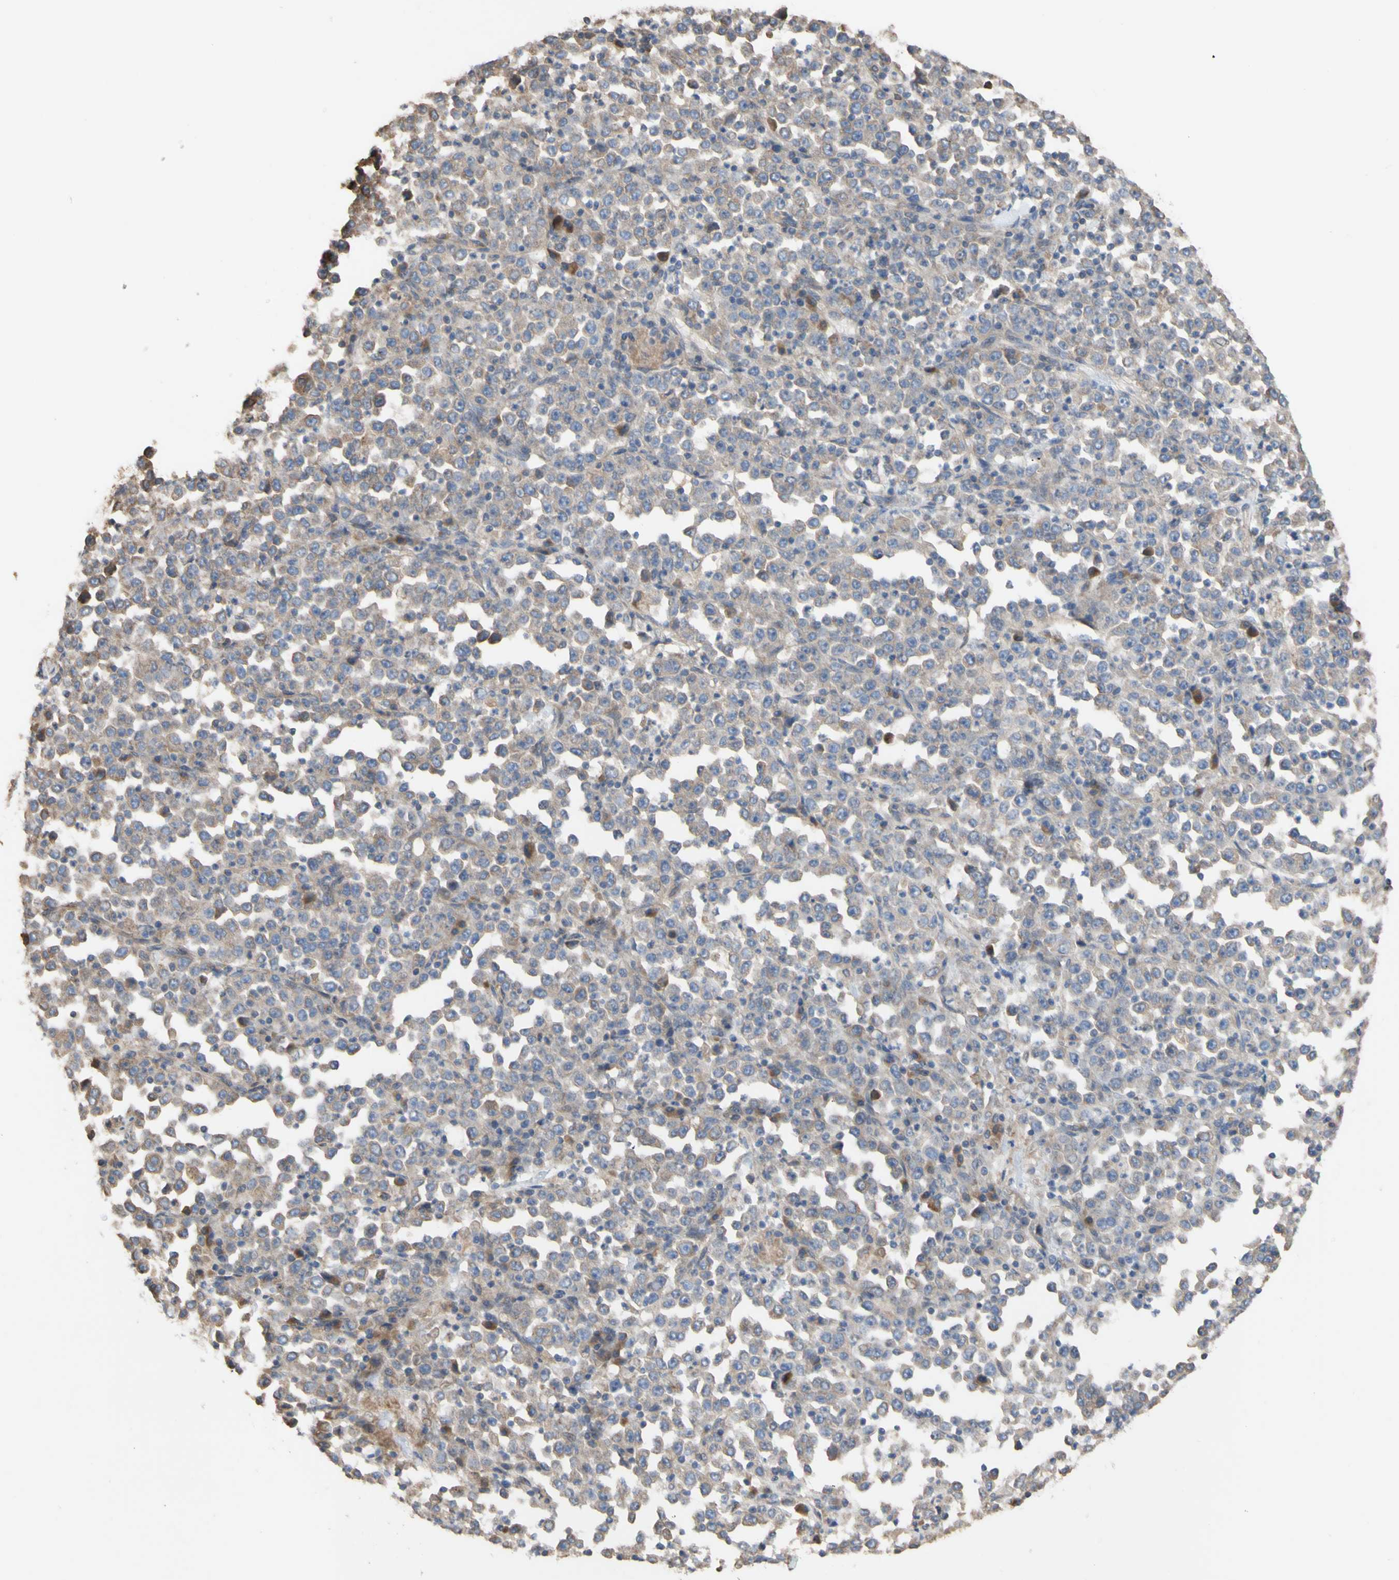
{"staining": {"intensity": "weak", "quantity": ">75%", "location": "cytoplasmic/membranous"}, "tissue": "stomach cancer", "cell_type": "Tumor cells", "image_type": "cancer", "snomed": [{"axis": "morphology", "description": "Normal tissue, NOS"}, {"axis": "morphology", "description": "Adenocarcinoma, NOS"}, {"axis": "topography", "description": "Stomach, upper"}, {"axis": "topography", "description": "Stomach"}], "caption": "Stomach cancer (adenocarcinoma) stained with a brown dye reveals weak cytoplasmic/membranous positive staining in about >75% of tumor cells.", "gene": "NECTIN3", "patient": {"sex": "male", "age": 59}}